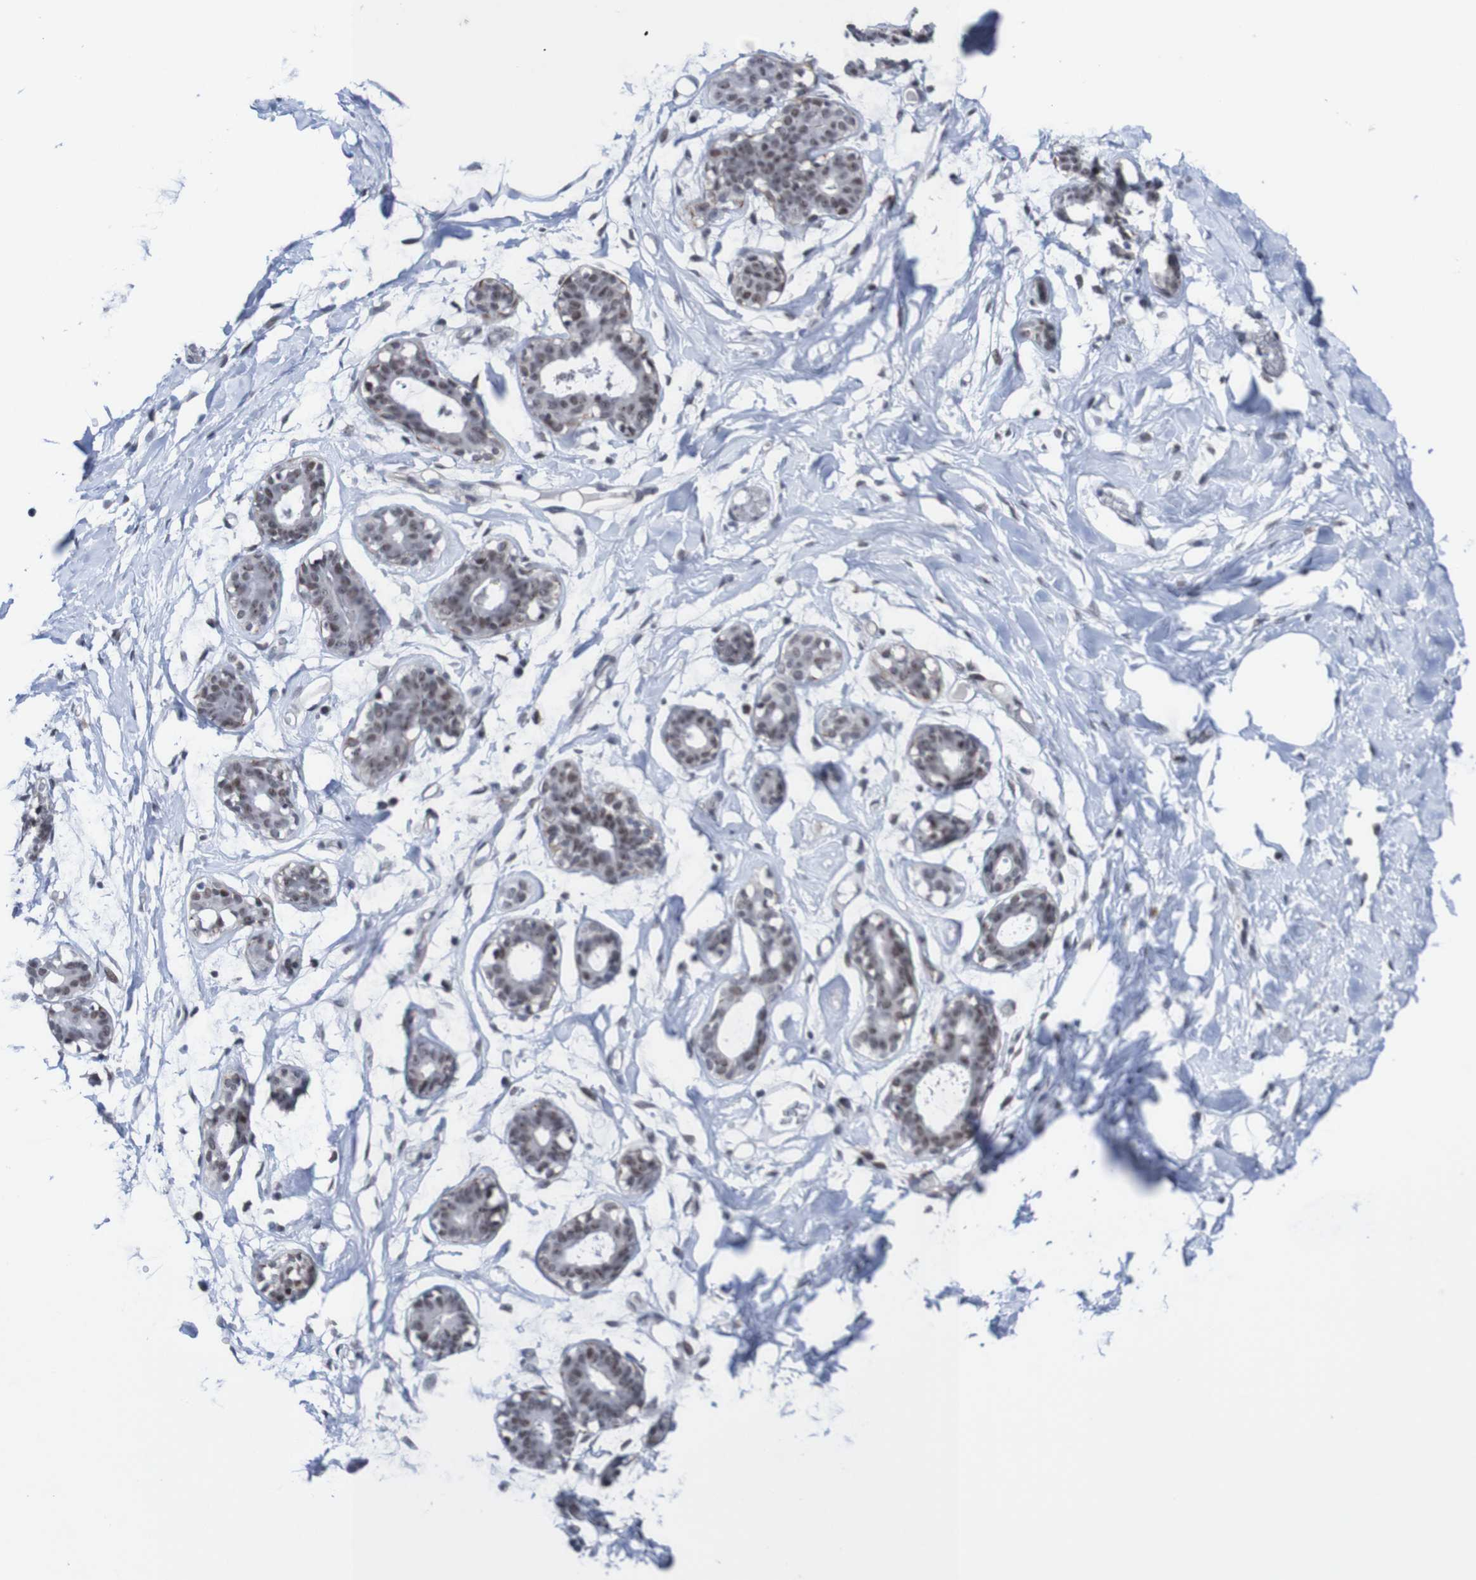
{"staining": {"intensity": "negative", "quantity": "none", "location": "none"}, "tissue": "adipose tissue", "cell_type": "Adipocytes", "image_type": "normal", "snomed": [{"axis": "morphology", "description": "Normal tissue, NOS"}, {"axis": "topography", "description": "Breast"}, {"axis": "topography", "description": "Adipose tissue"}], "caption": "Immunohistochemistry (IHC) photomicrograph of unremarkable adipose tissue: human adipose tissue stained with DAB (3,3'-diaminobenzidine) exhibits no significant protein expression in adipocytes.", "gene": "CDC5L", "patient": {"sex": "female", "age": 25}}